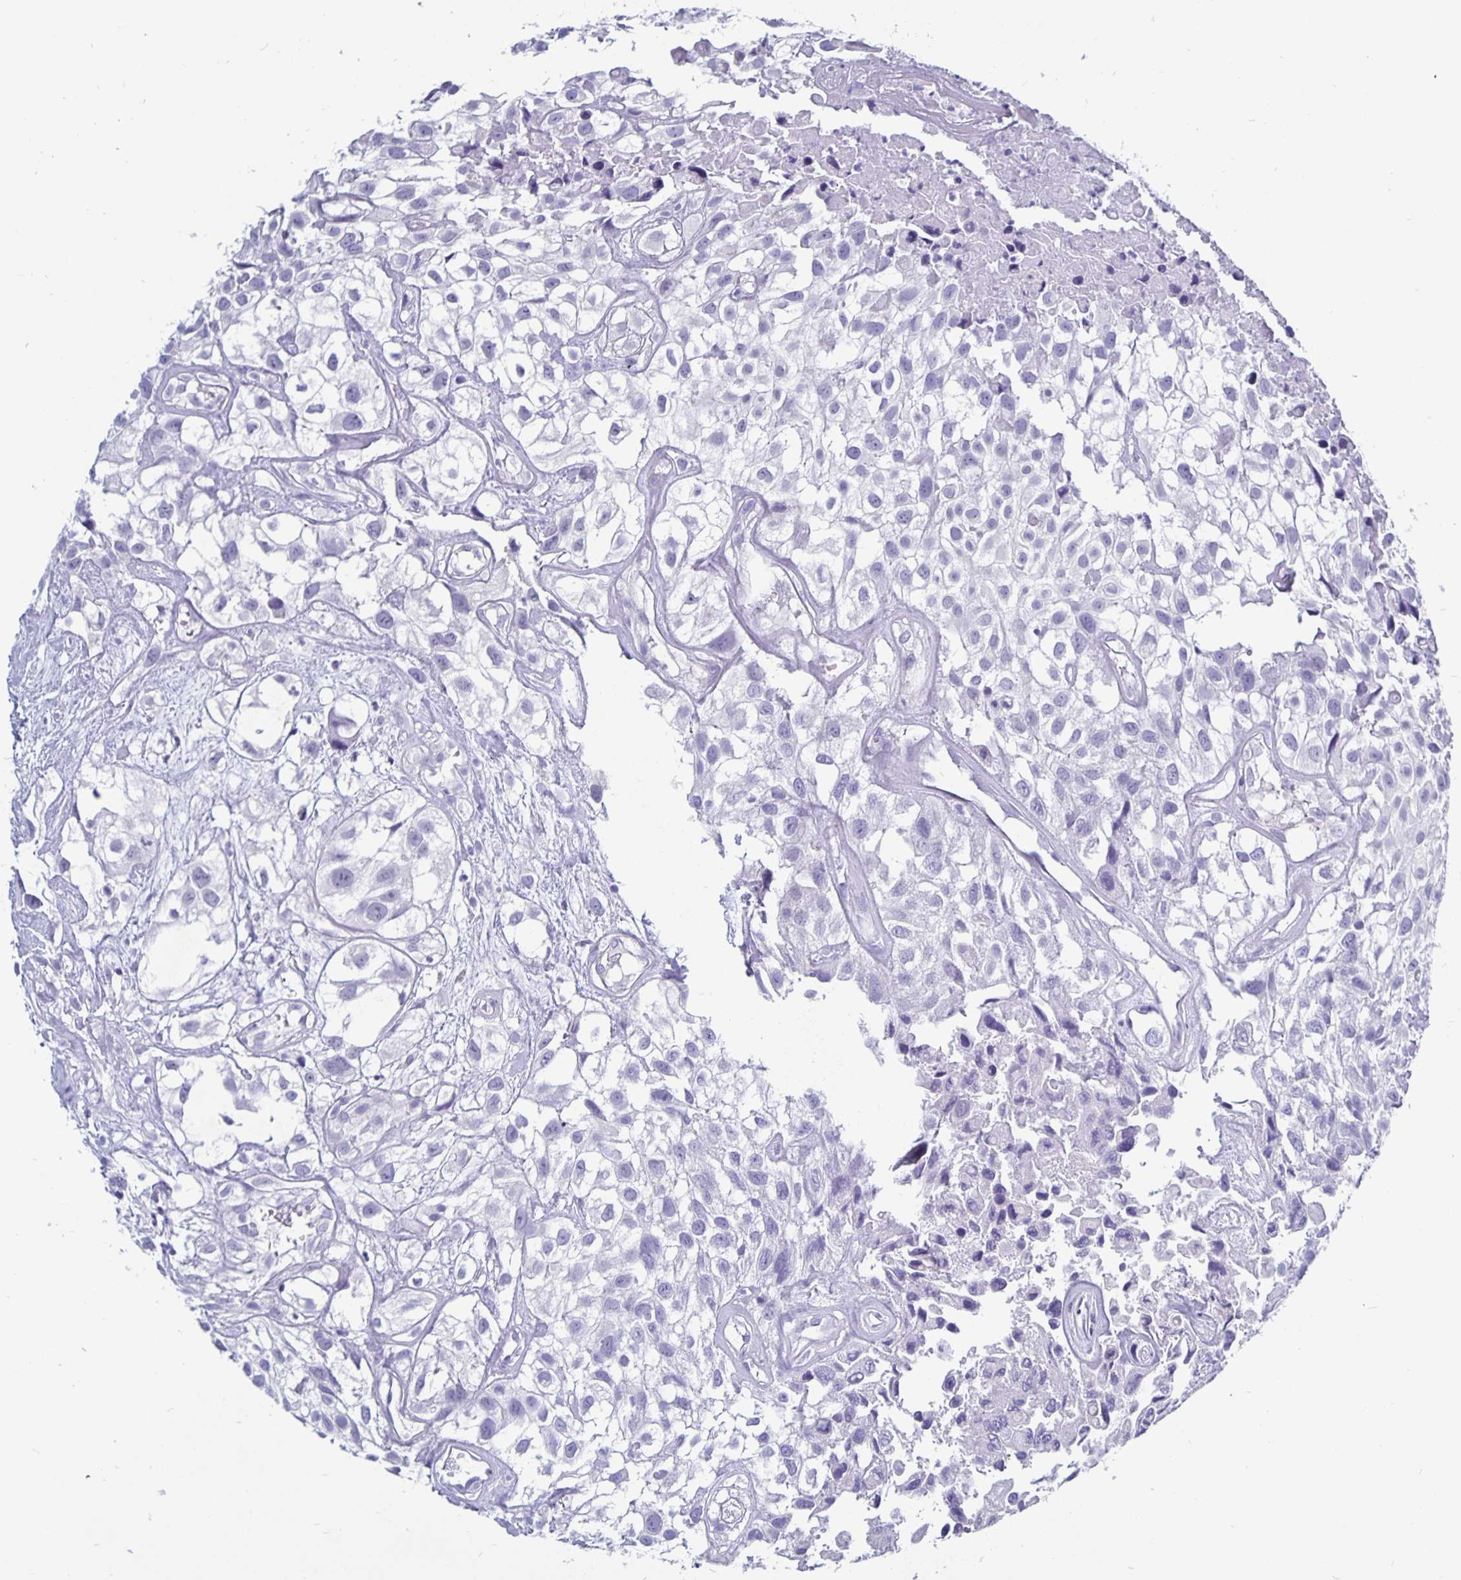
{"staining": {"intensity": "negative", "quantity": "none", "location": "none"}, "tissue": "urothelial cancer", "cell_type": "Tumor cells", "image_type": "cancer", "snomed": [{"axis": "morphology", "description": "Urothelial carcinoma, High grade"}, {"axis": "topography", "description": "Urinary bladder"}], "caption": "Tumor cells show no significant protein expression in urothelial cancer.", "gene": "ODF3B", "patient": {"sex": "male", "age": 56}}